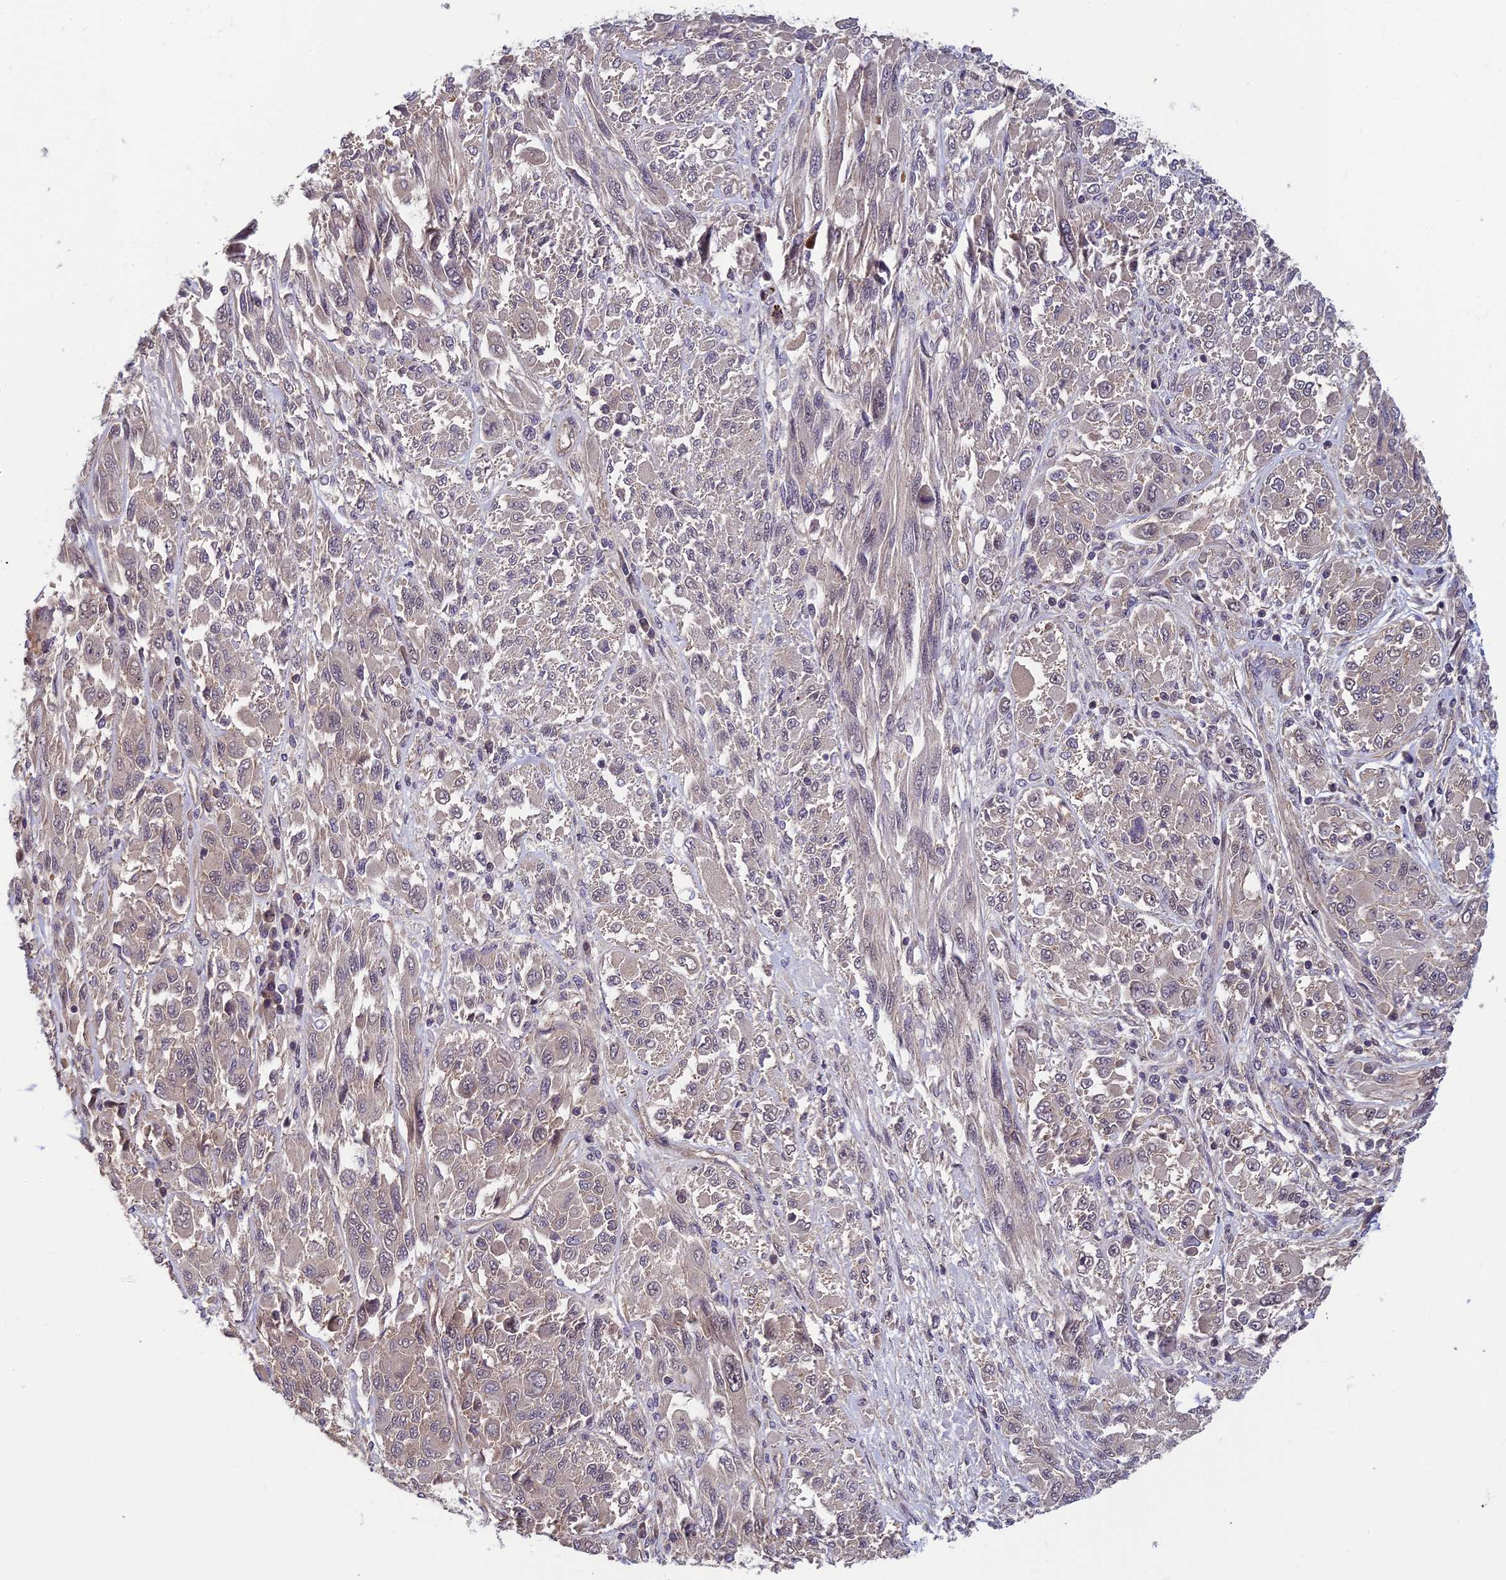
{"staining": {"intensity": "negative", "quantity": "none", "location": "none"}, "tissue": "melanoma", "cell_type": "Tumor cells", "image_type": "cancer", "snomed": [{"axis": "morphology", "description": "Malignant melanoma, NOS"}, {"axis": "topography", "description": "Skin"}], "caption": "Immunohistochemistry histopathology image of malignant melanoma stained for a protein (brown), which shows no positivity in tumor cells.", "gene": "PIKFYVE", "patient": {"sex": "female", "age": 91}}